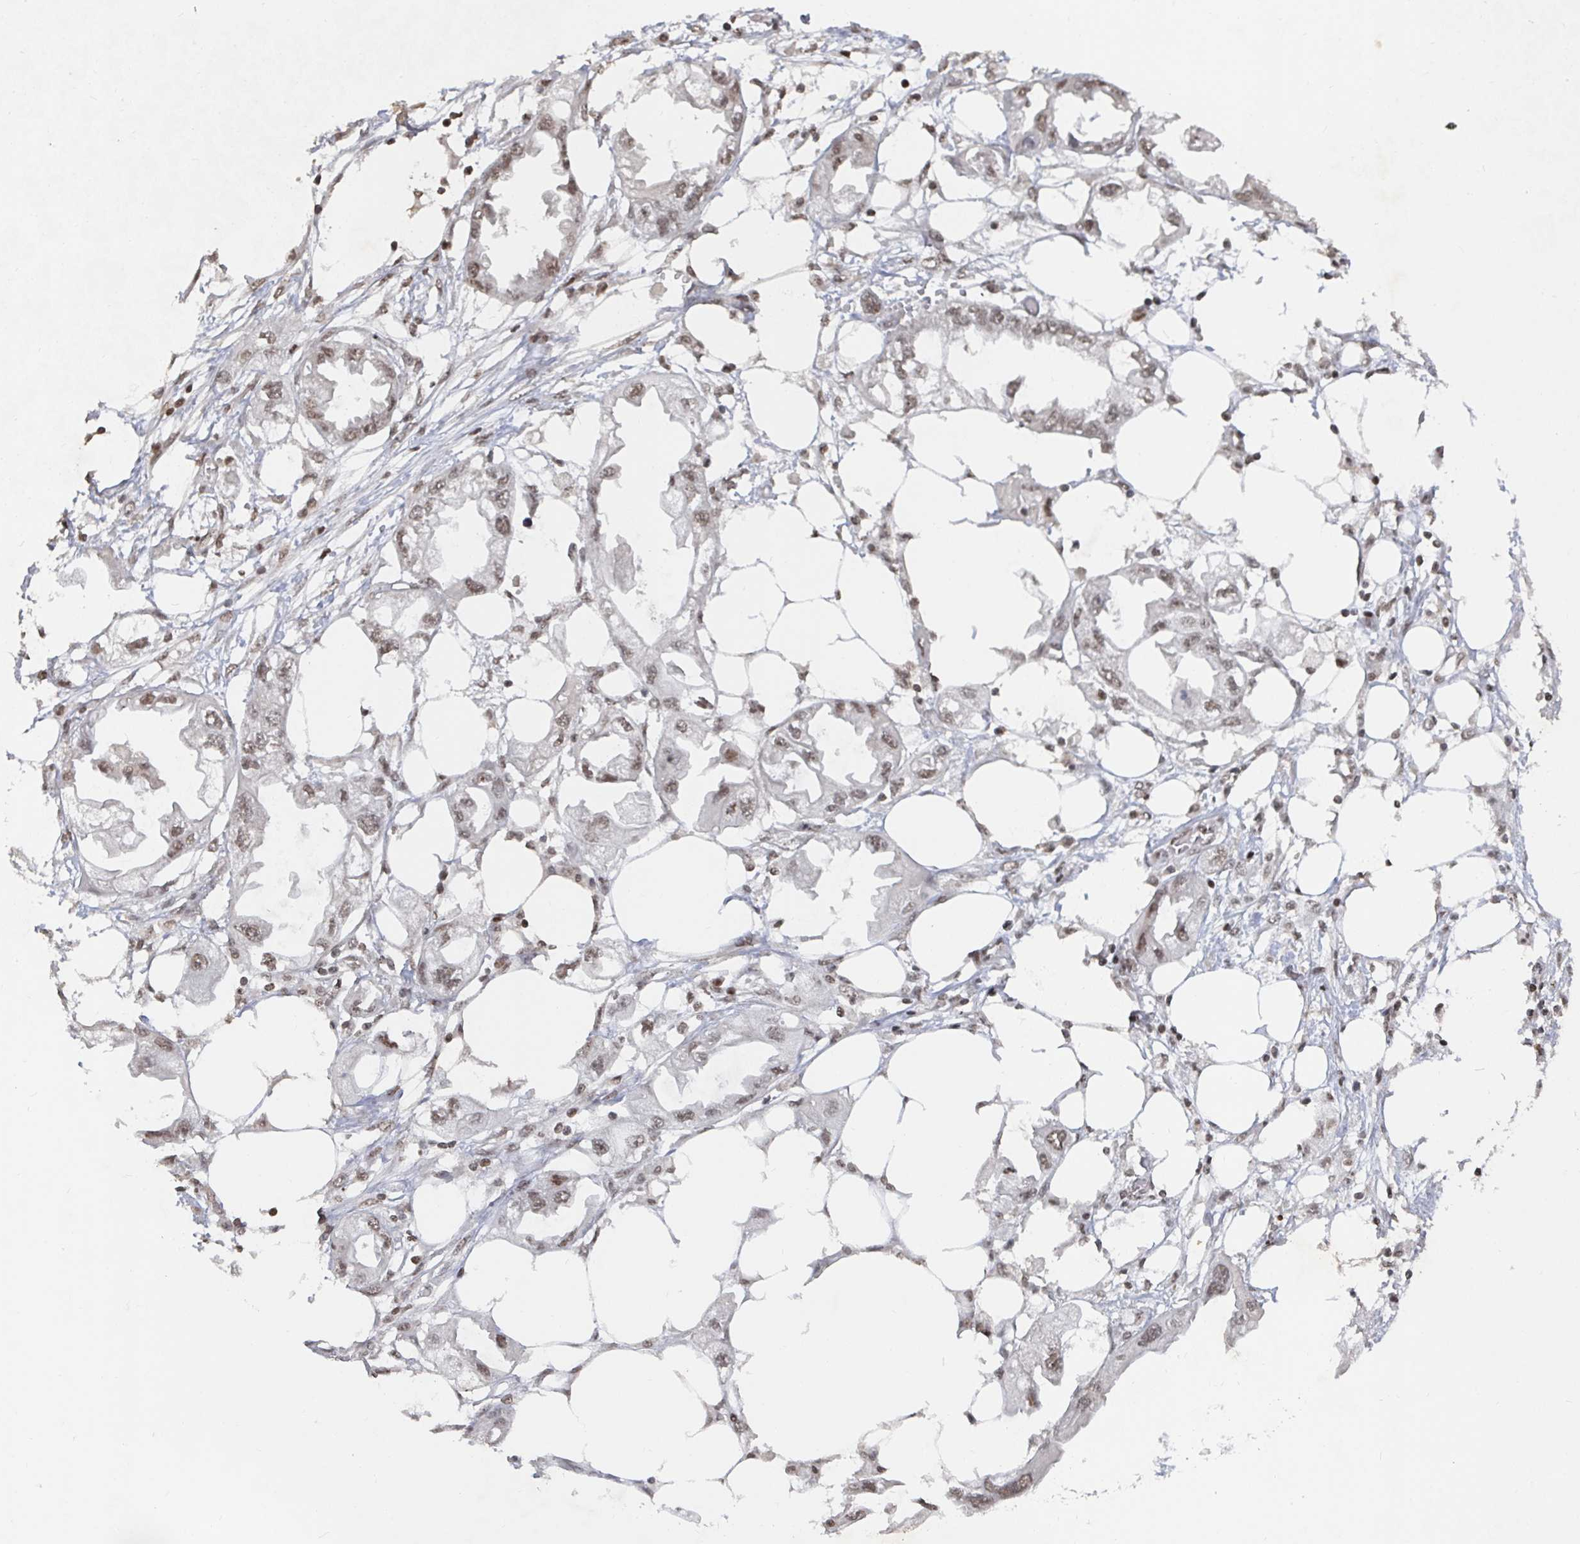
{"staining": {"intensity": "weak", "quantity": ">75%", "location": "nuclear"}, "tissue": "endometrial cancer", "cell_type": "Tumor cells", "image_type": "cancer", "snomed": [{"axis": "morphology", "description": "Adenocarcinoma, NOS"}, {"axis": "morphology", "description": "Adenocarcinoma, metastatic, NOS"}, {"axis": "topography", "description": "Adipose tissue"}, {"axis": "topography", "description": "Endometrium"}], "caption": "Immunohistochemical staining of human endometrial cancer displays low levels of weak nuclear positivity in about >75% of tumor cells.", "gene": "ZDHHC12", "patient": {"sex": "female", "age": 67}}